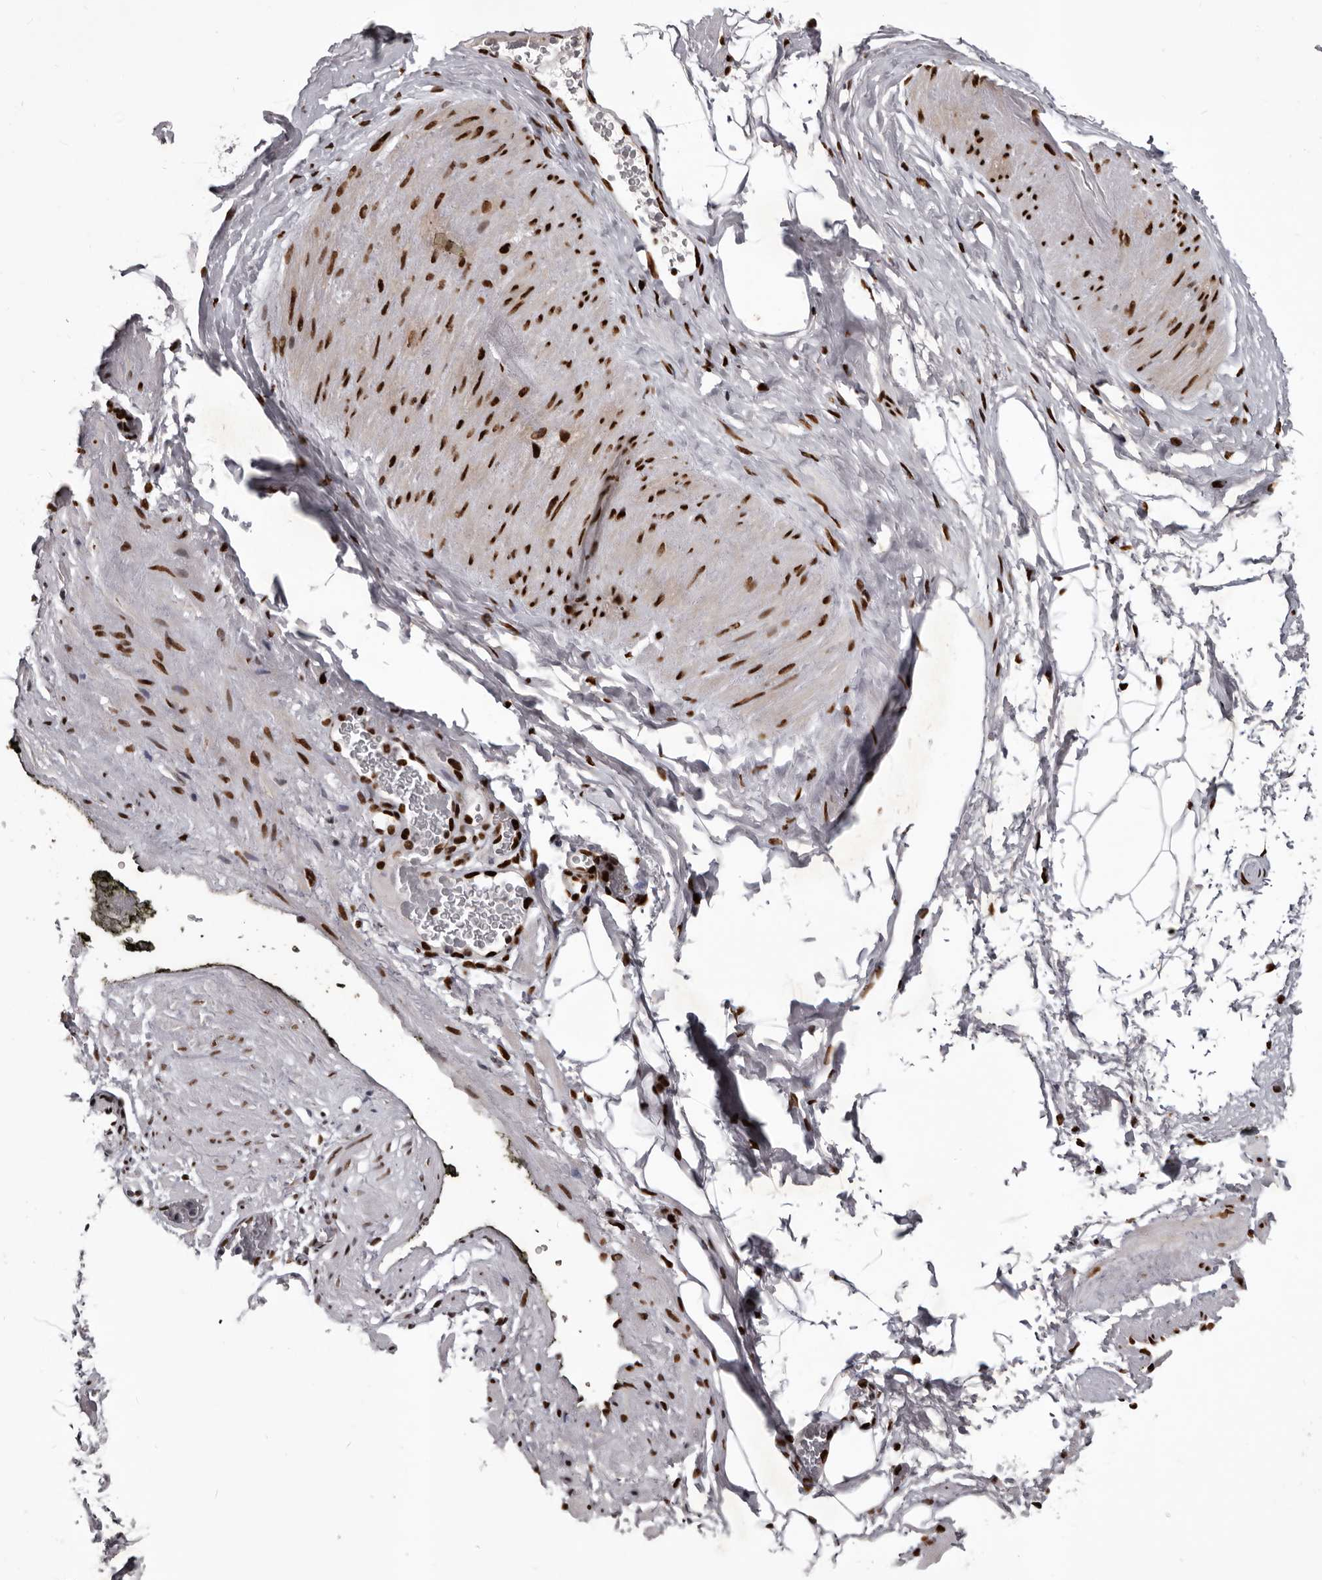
{"staining": {"intensity": "strong", "quantity": "25%-75%", "location": "nuclear"}, "tissue": "adipose tissue", "cell_type": "Adipocytes", "image_type": "normal", "snomed": [{"axis": "morphology", "description": "Normal tissue, NOS"}, {"axis": "morphology", "description": "Adenocarcinoma, Low grade"}, {"axis": "topography", "description": "Prostate"}, {"axis": "topography", "description": "Peripheral nerve tissue"}], "caption": "Immunohistochemistry (IHC) histopathology image of benign adipose tissue: adipose tissue stained using immunohistochemistry (IHC) shows high levels of strong protein expression localized specifically in the nuclear of adipocytes, appearing as a nuclear brown color.", "gene": "NUMA1", "patient": {"sex": "male", "age": 63}}